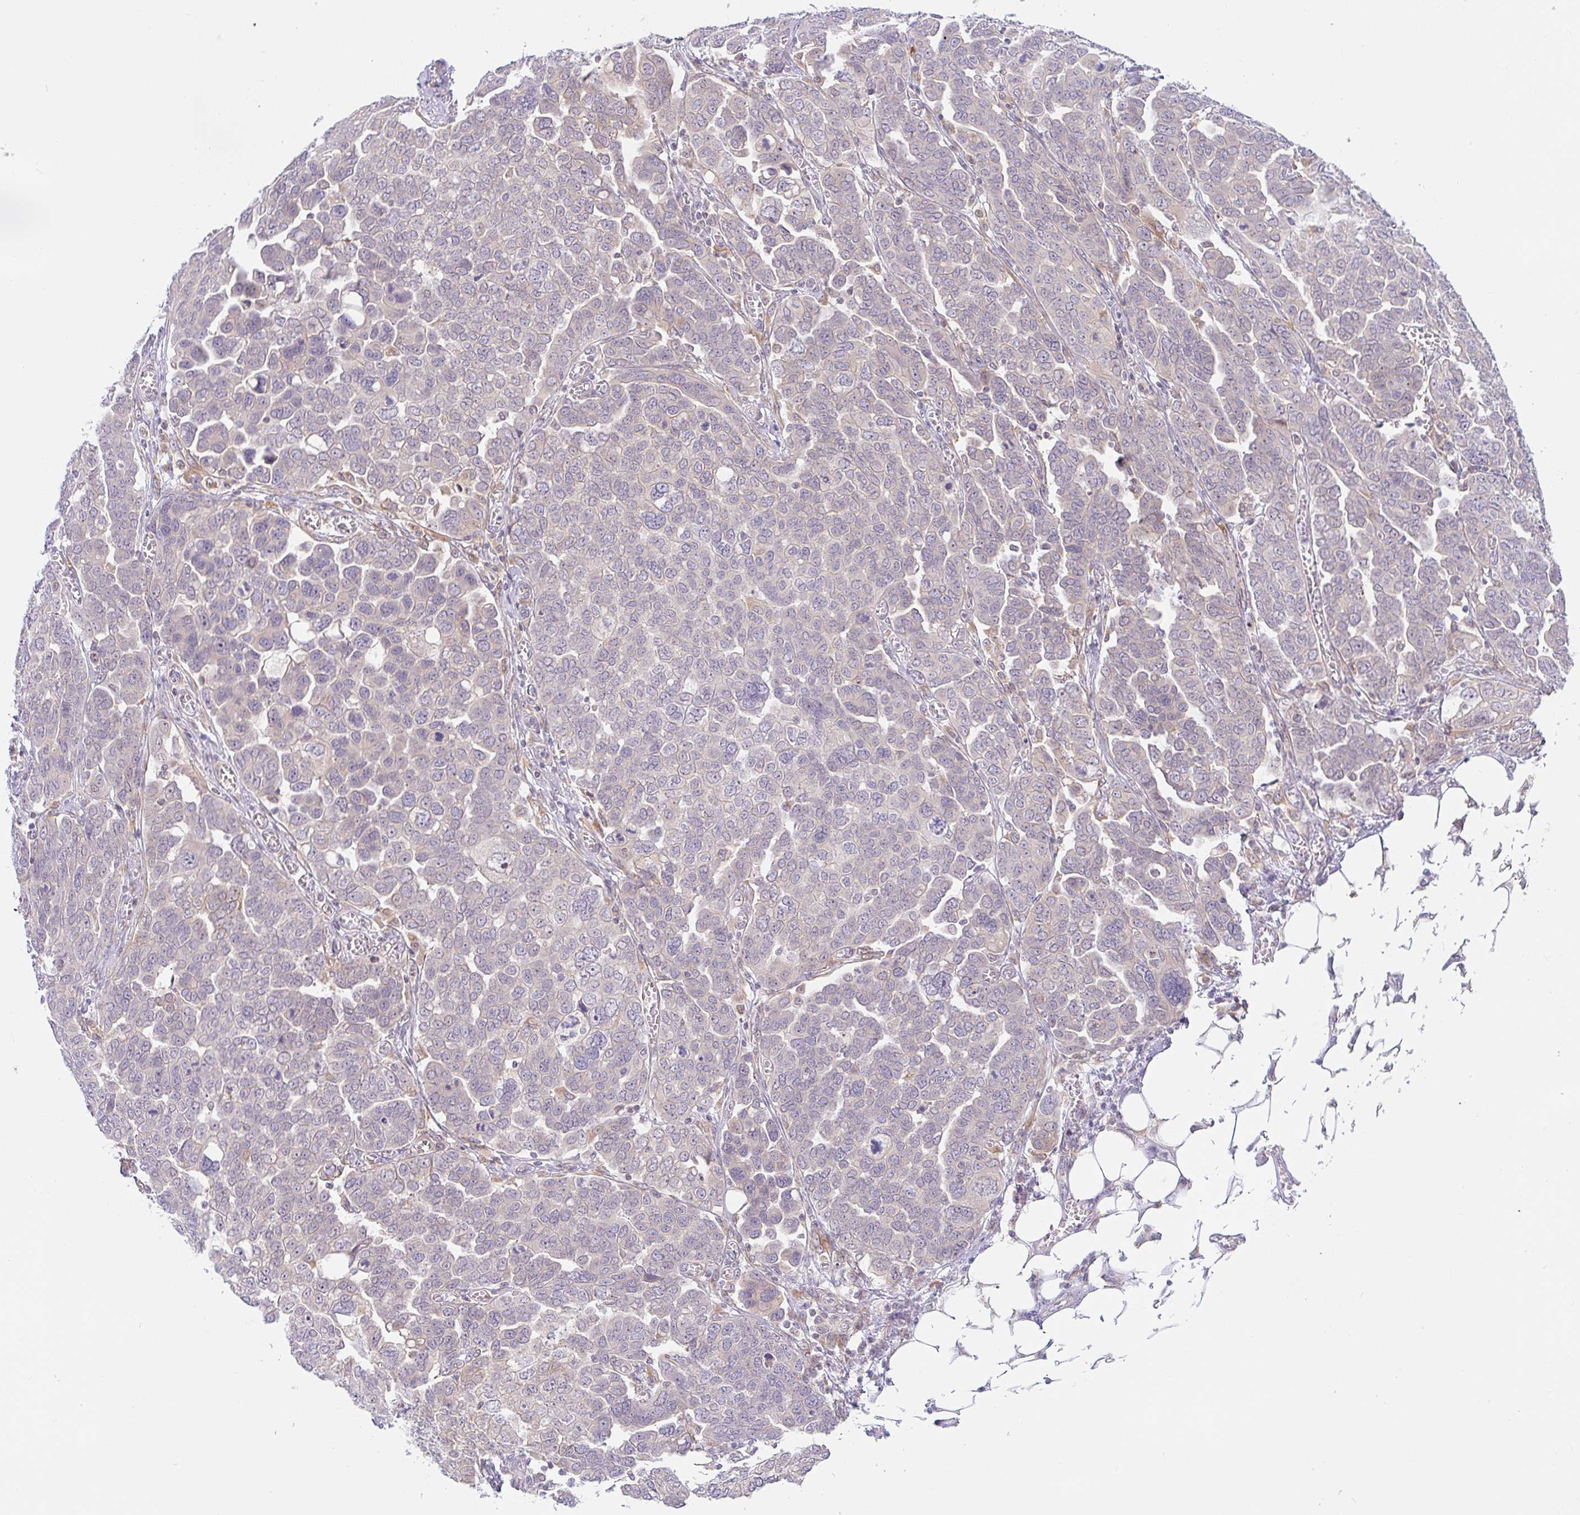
{"staining": {"intensity": "negative", "quantity": "none", "location": "none"}, "tissue": "ovarian cancer", "cell_type": "Tumor cells", "image_type": "cancer", "snomed": [{"axis": "morphology", "description": "Cystadenocarcinoma, serous, NOS"}, {"axis": "topography", "description": "Ovary"}], "caption": "Immunohistochemical staining of ovarian cancer shows no significant expression in tumor cells.", "gene": "DERL2", "patient": {"sex": "female", "age": 59}}